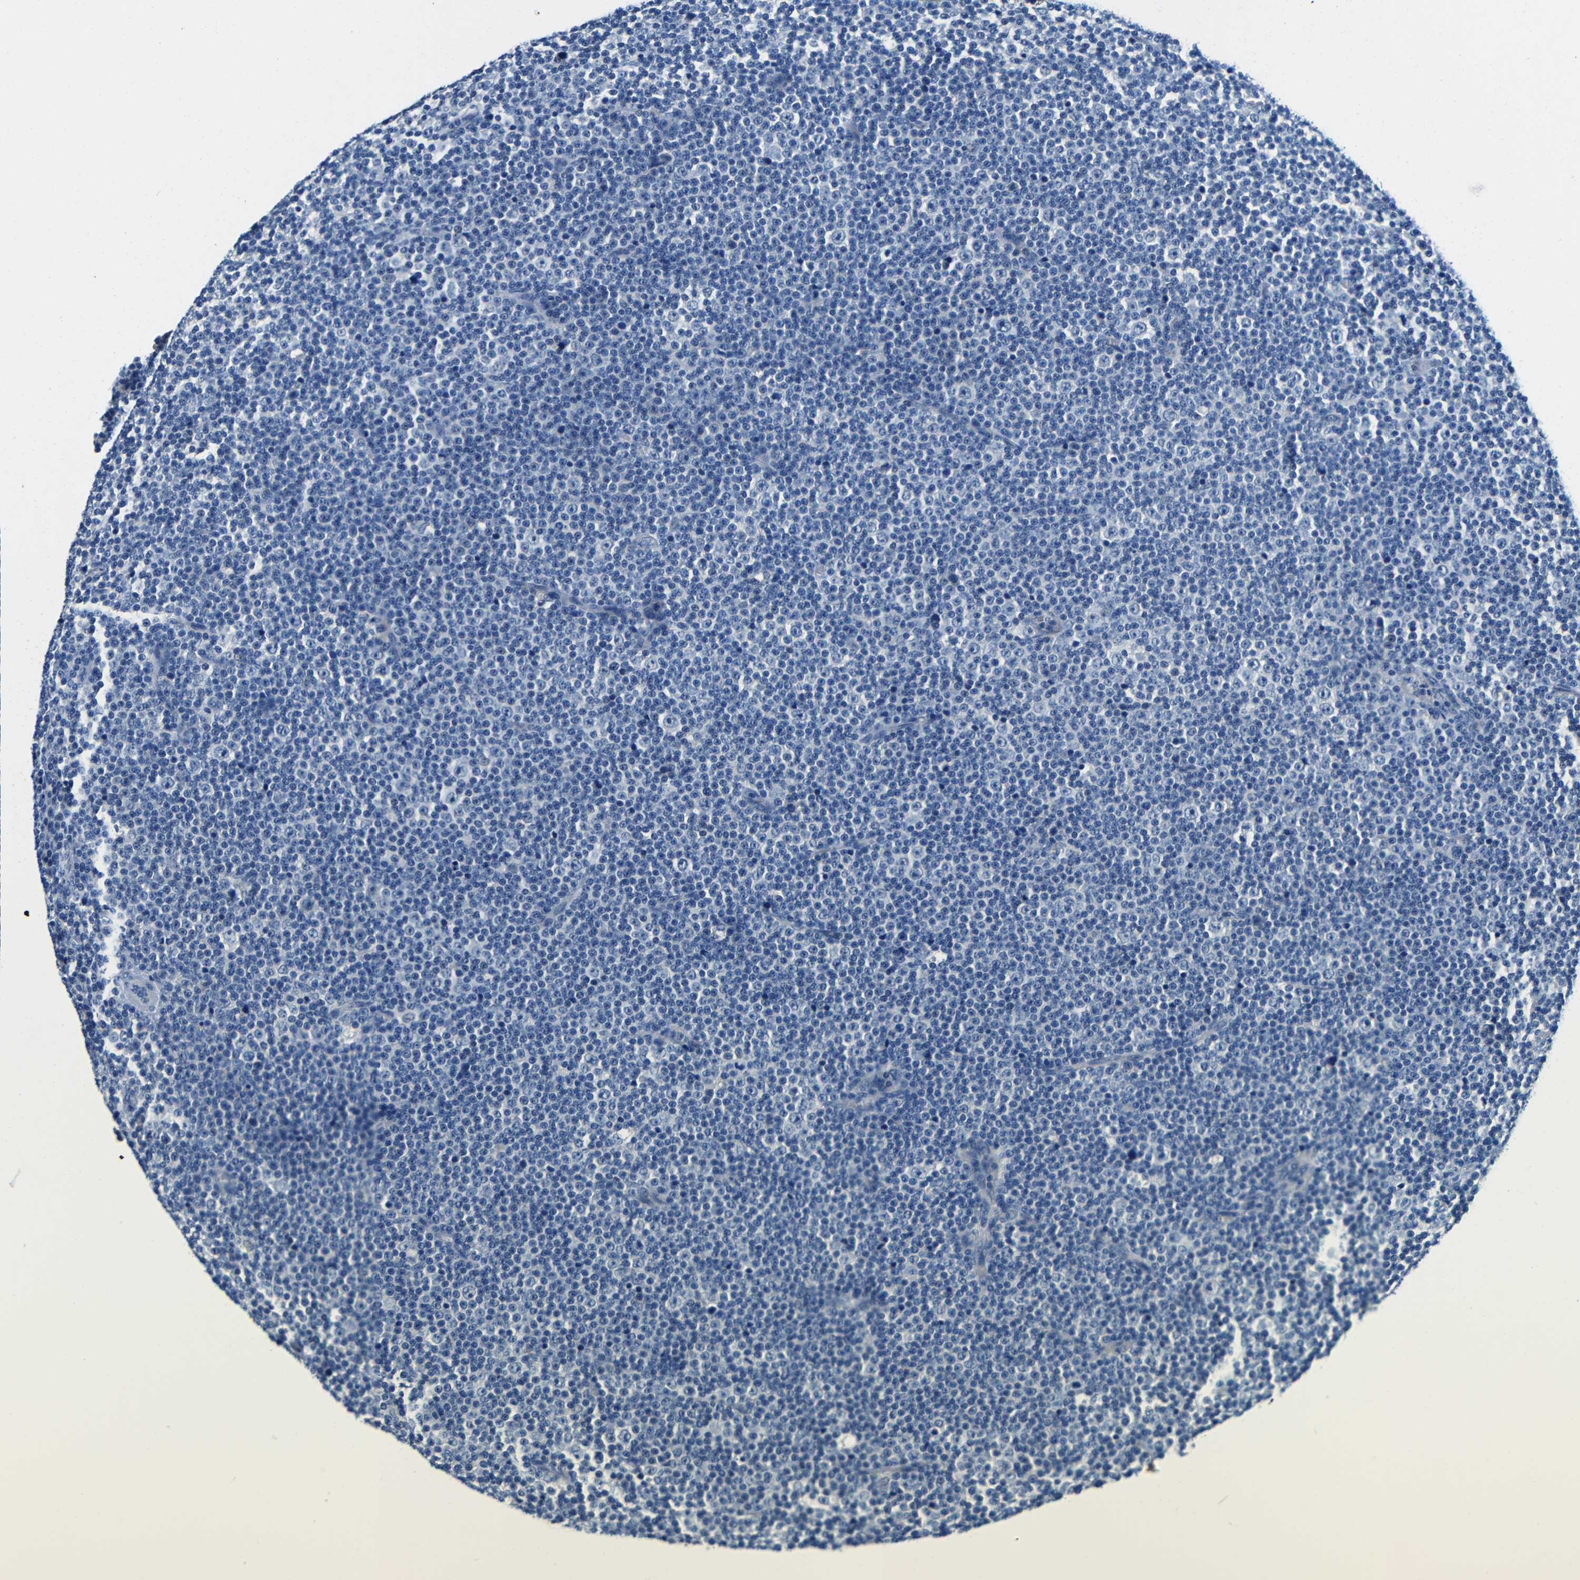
{"staining": {"intensity": "negative", "quantity": "none", "location": "none"}, "tissue": "lymphoma", "cell_type": "Tumor cells", "image_type": "cancer", "snomed": [{"axis": "morphology", "description": "Malignant lymphoma, non-Hodgkin's type, Low grade"}, {"axis": "topography", "description": "Lymph node"}], "caption": "Immunohistochemical staining of low-grade malignant lymphoma, non-Hodgkin's type shows no significant positivity in tumor cells.", "gene": "ADAP1", "patient": {"sex": "female", "age": 67}}